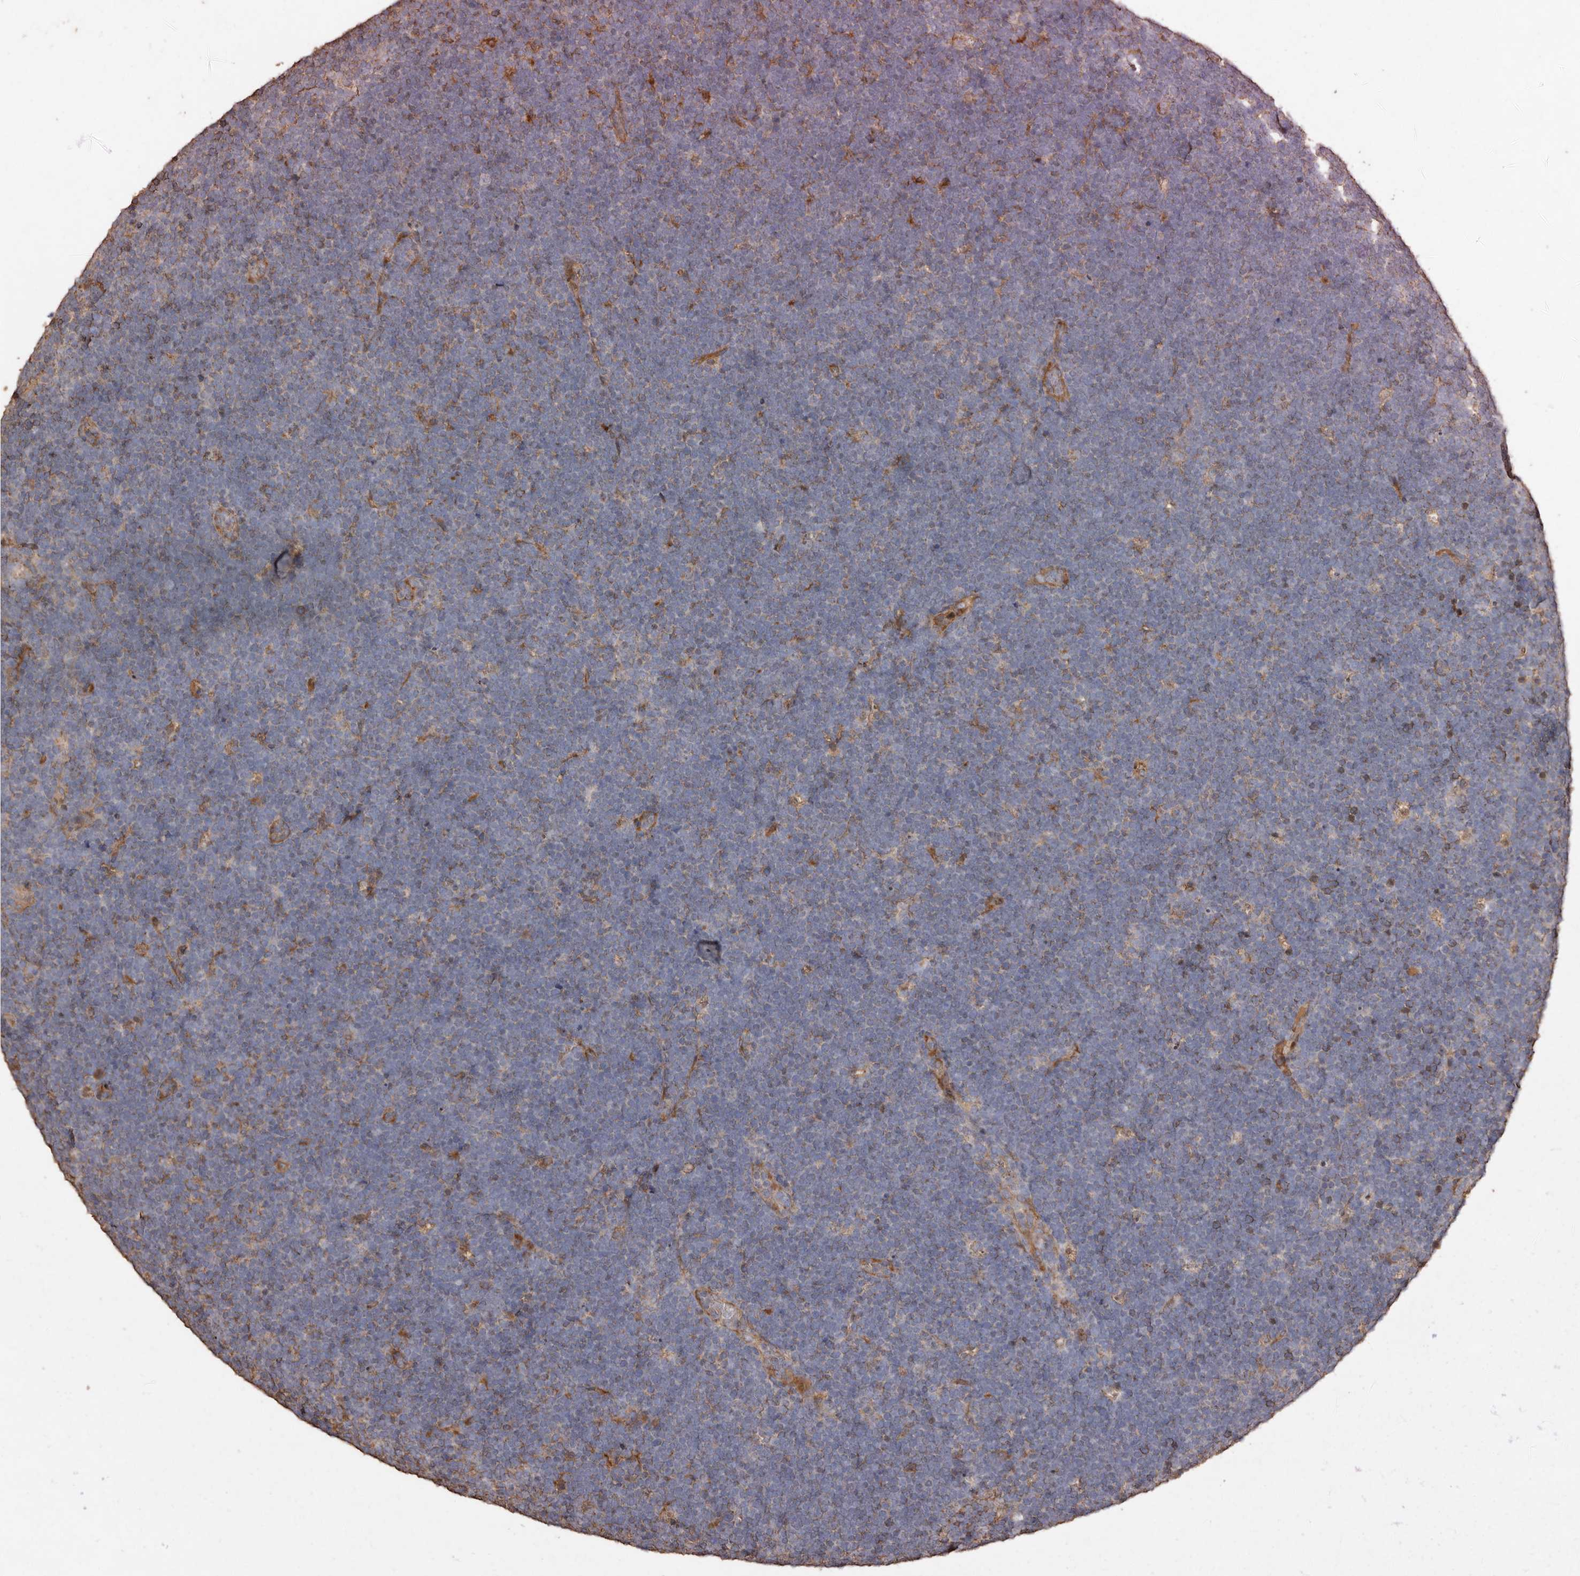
{"staining": {"intensity": "negative", "quantity": "none", "location": "none"}, "tissue": "lymphoma", "cell_type": "Tumor cells", "image_type": "cancer", "snomed": [{"axis": "morphology", "description": "Malignant lymphoma, non-Hodgkin's type, High grade"}, {"axis": "topography", "description": "Lymph node"}], "caption": "Protein analysis of malignant lymphoma, non-Hodgkin's type (high-grade) demonstrates no significant expression in tumor cells.", "gene": "RANBP17", "patient": {"sex": "male", "age": 13}}